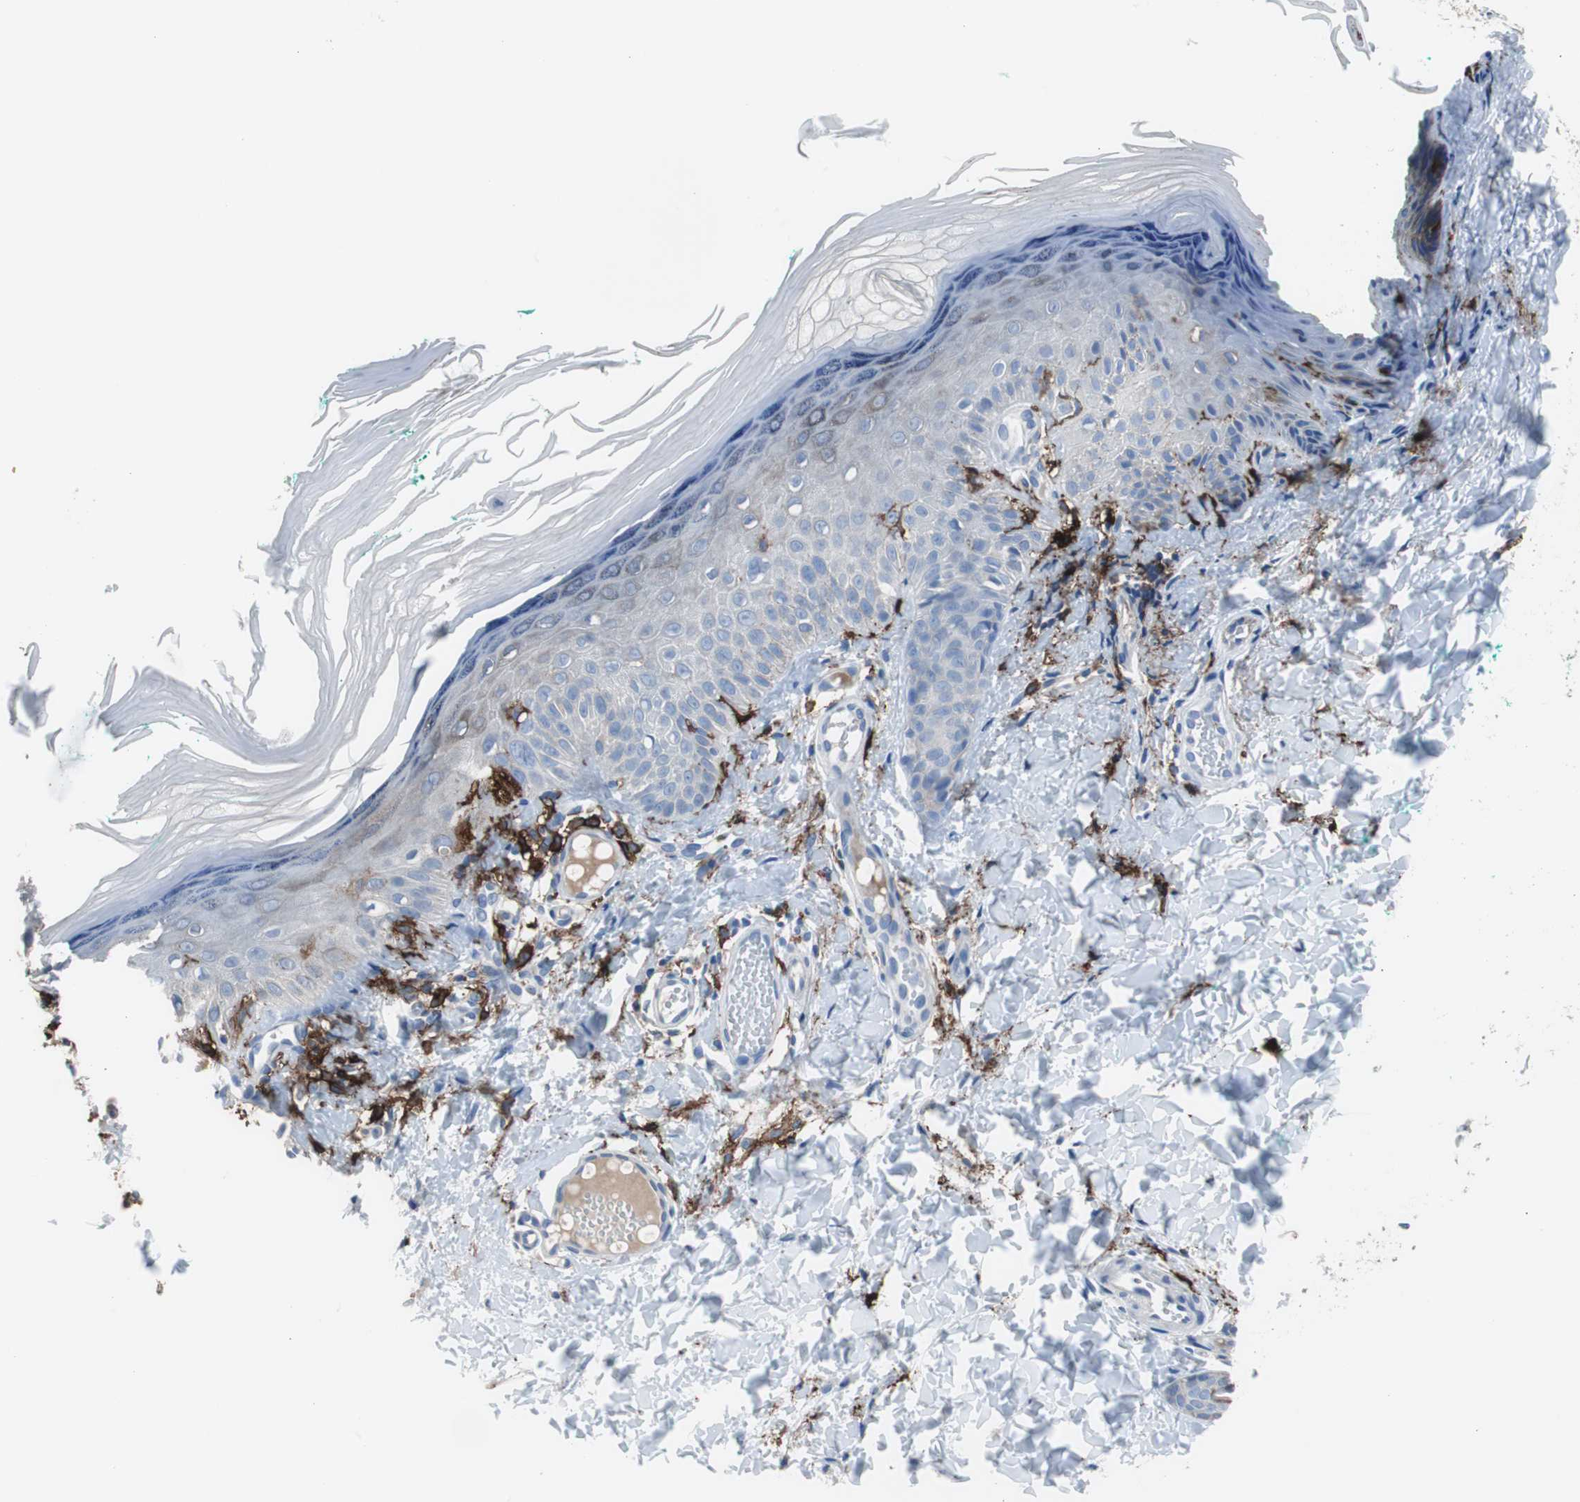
{"staining": {"intensity": "negative", "quantity": "none", "location": "none"}, "tissue": "skin", "cell_type": "Fibroblasts", "image_type": "normal", "snomed": [{"axis": "morphology", "description": "Normal tissue, NOS"}, {"axis": "topography", "description": "Skin"}], "caption": "The IHC histopathology image has no significant staining in fibroblasts of skin. (IHC, brightfield microscopy, high magnification).", "gene": "FCGR2B", "patient": {"sex": "male", "age": 26}}